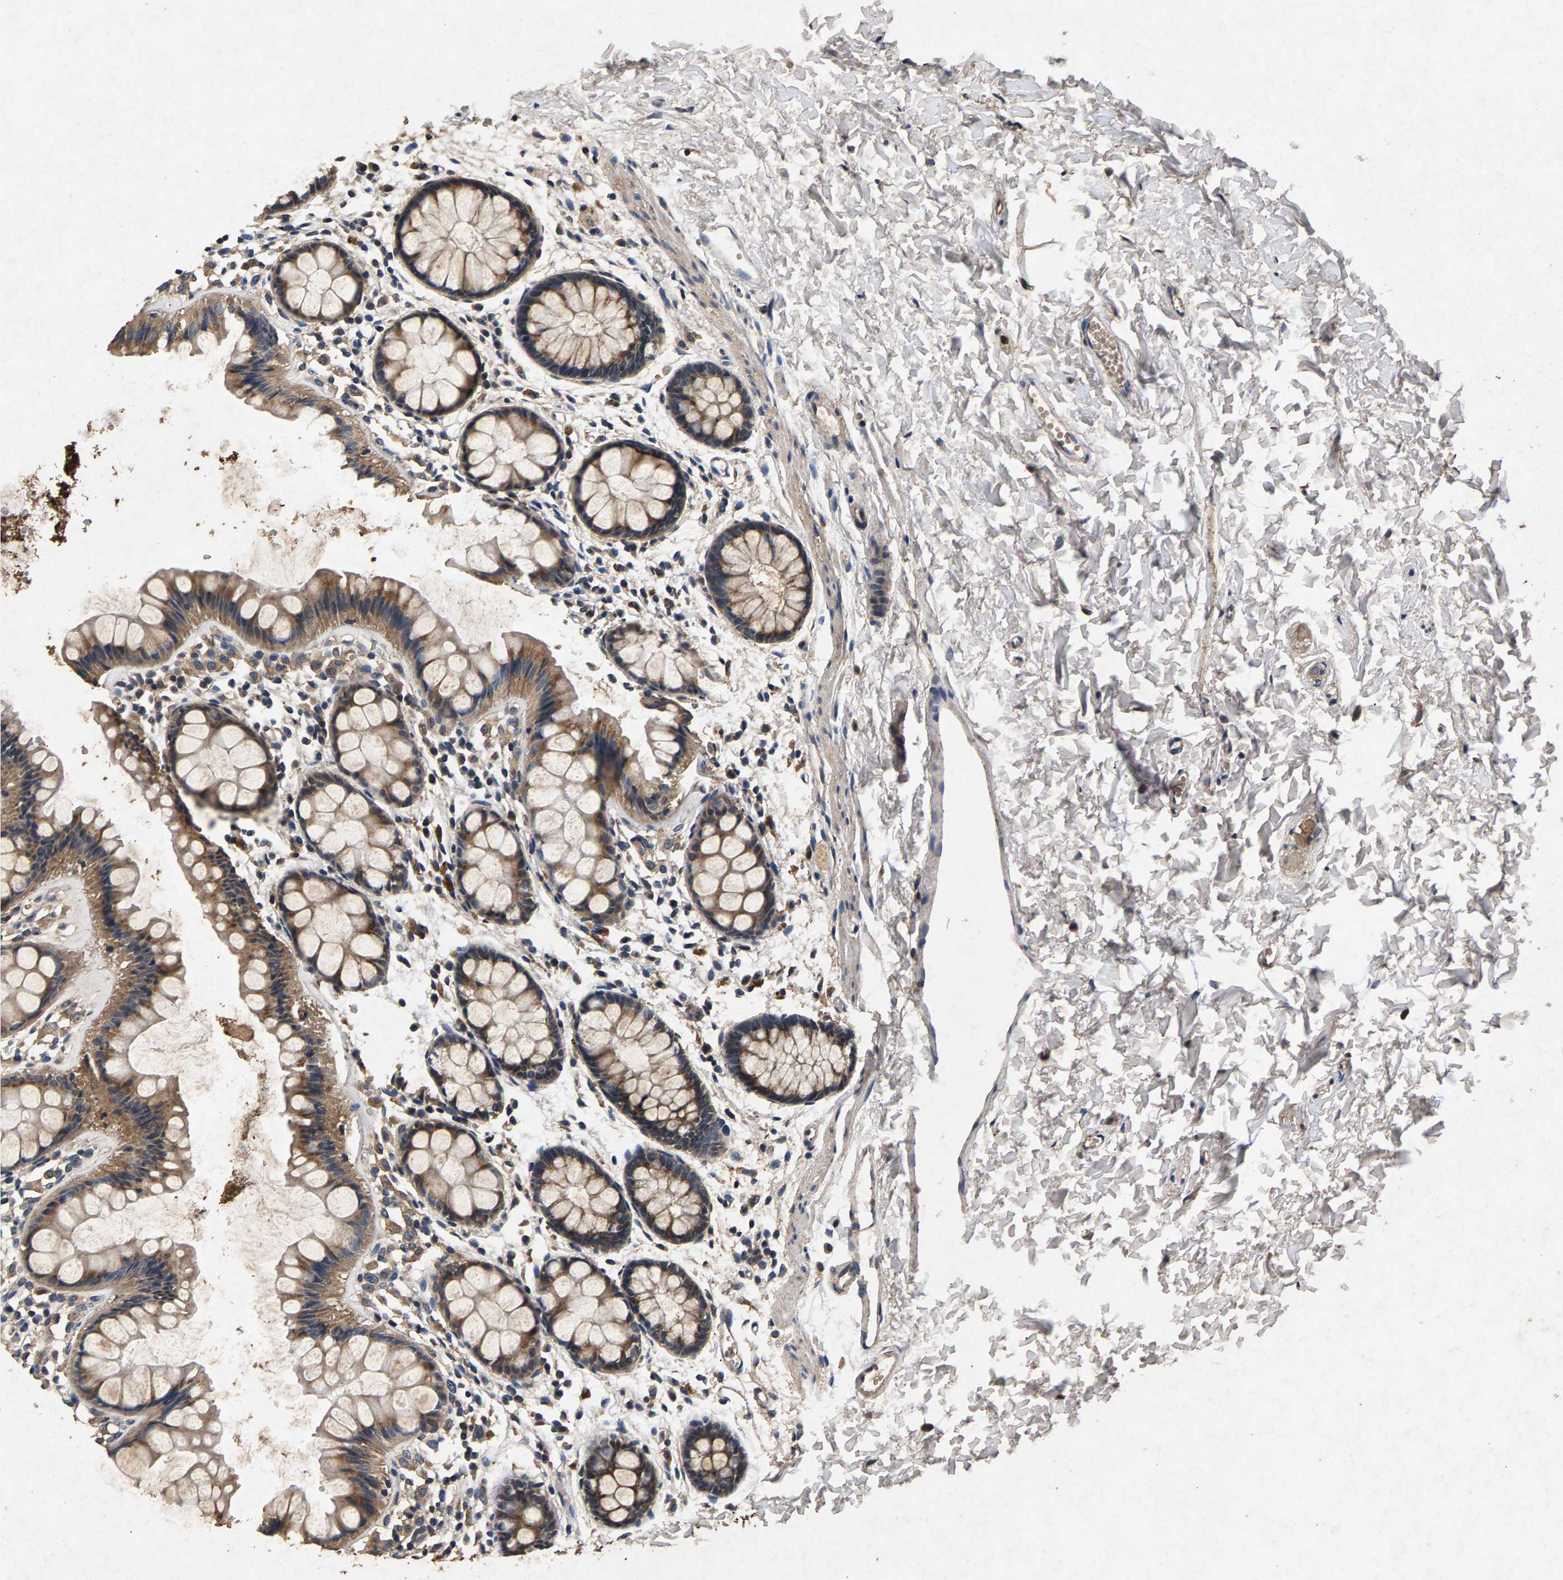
{"staining": {"intensity": "moderate", "quantity": ">75%", "location": "cytoplasmic/membranous"}, "tissue": "rectum", "cell_type": "Glandular cells", "image_type": "normal", "snomed": [{"axis": "morphology", "description": "Normal tissue, NOS"}, {"axis": "topography", "description": "Rectum"}], "caption": "A medium amount of moderate cytoplasmic/membranous expression is present in about >75% of glandular cells in benign rectum. (IHC, brightfield microscopy, high magnification).", "gene": "PPP1CC", "patient": {"sex": "female", "age": 66}}